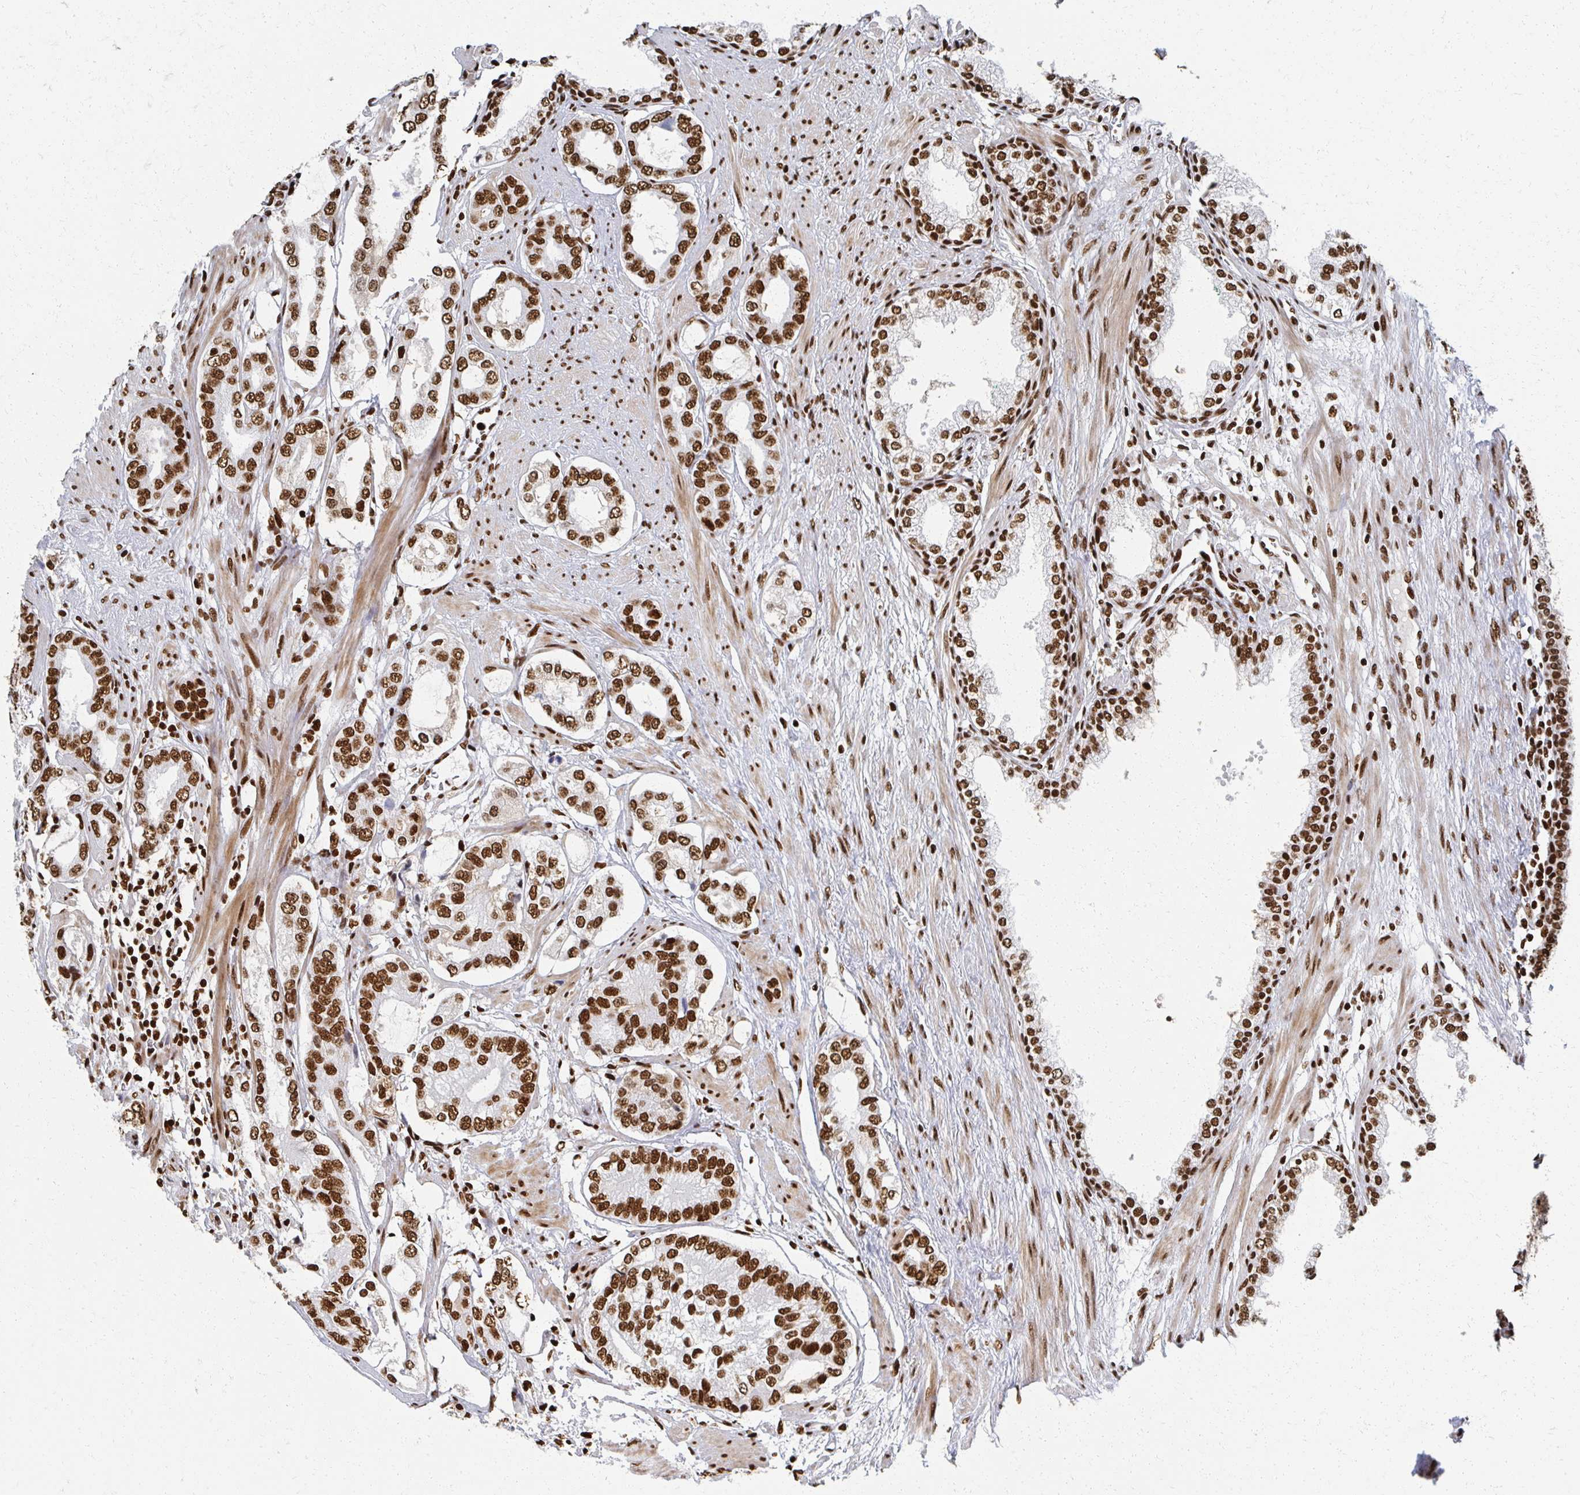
{"staining": {"intensity": "strong", "quantity": ">75%", "location": "nuclear"}, "tissue": "prostate cancer", "cell_type": "Tumor cells", "image_type": "cancer", "snomed": [{"axis": "morphology", "description": "Adenocarcinoma, High grade"}, {"axis": "topography", "description": "Prostate"}], "caption": "Human prostate cancer stained with a protein marker exhibits strong staining in tumor cells.", "gene": "RBBP7", "patient": {"sex": "male", "age": 75}}